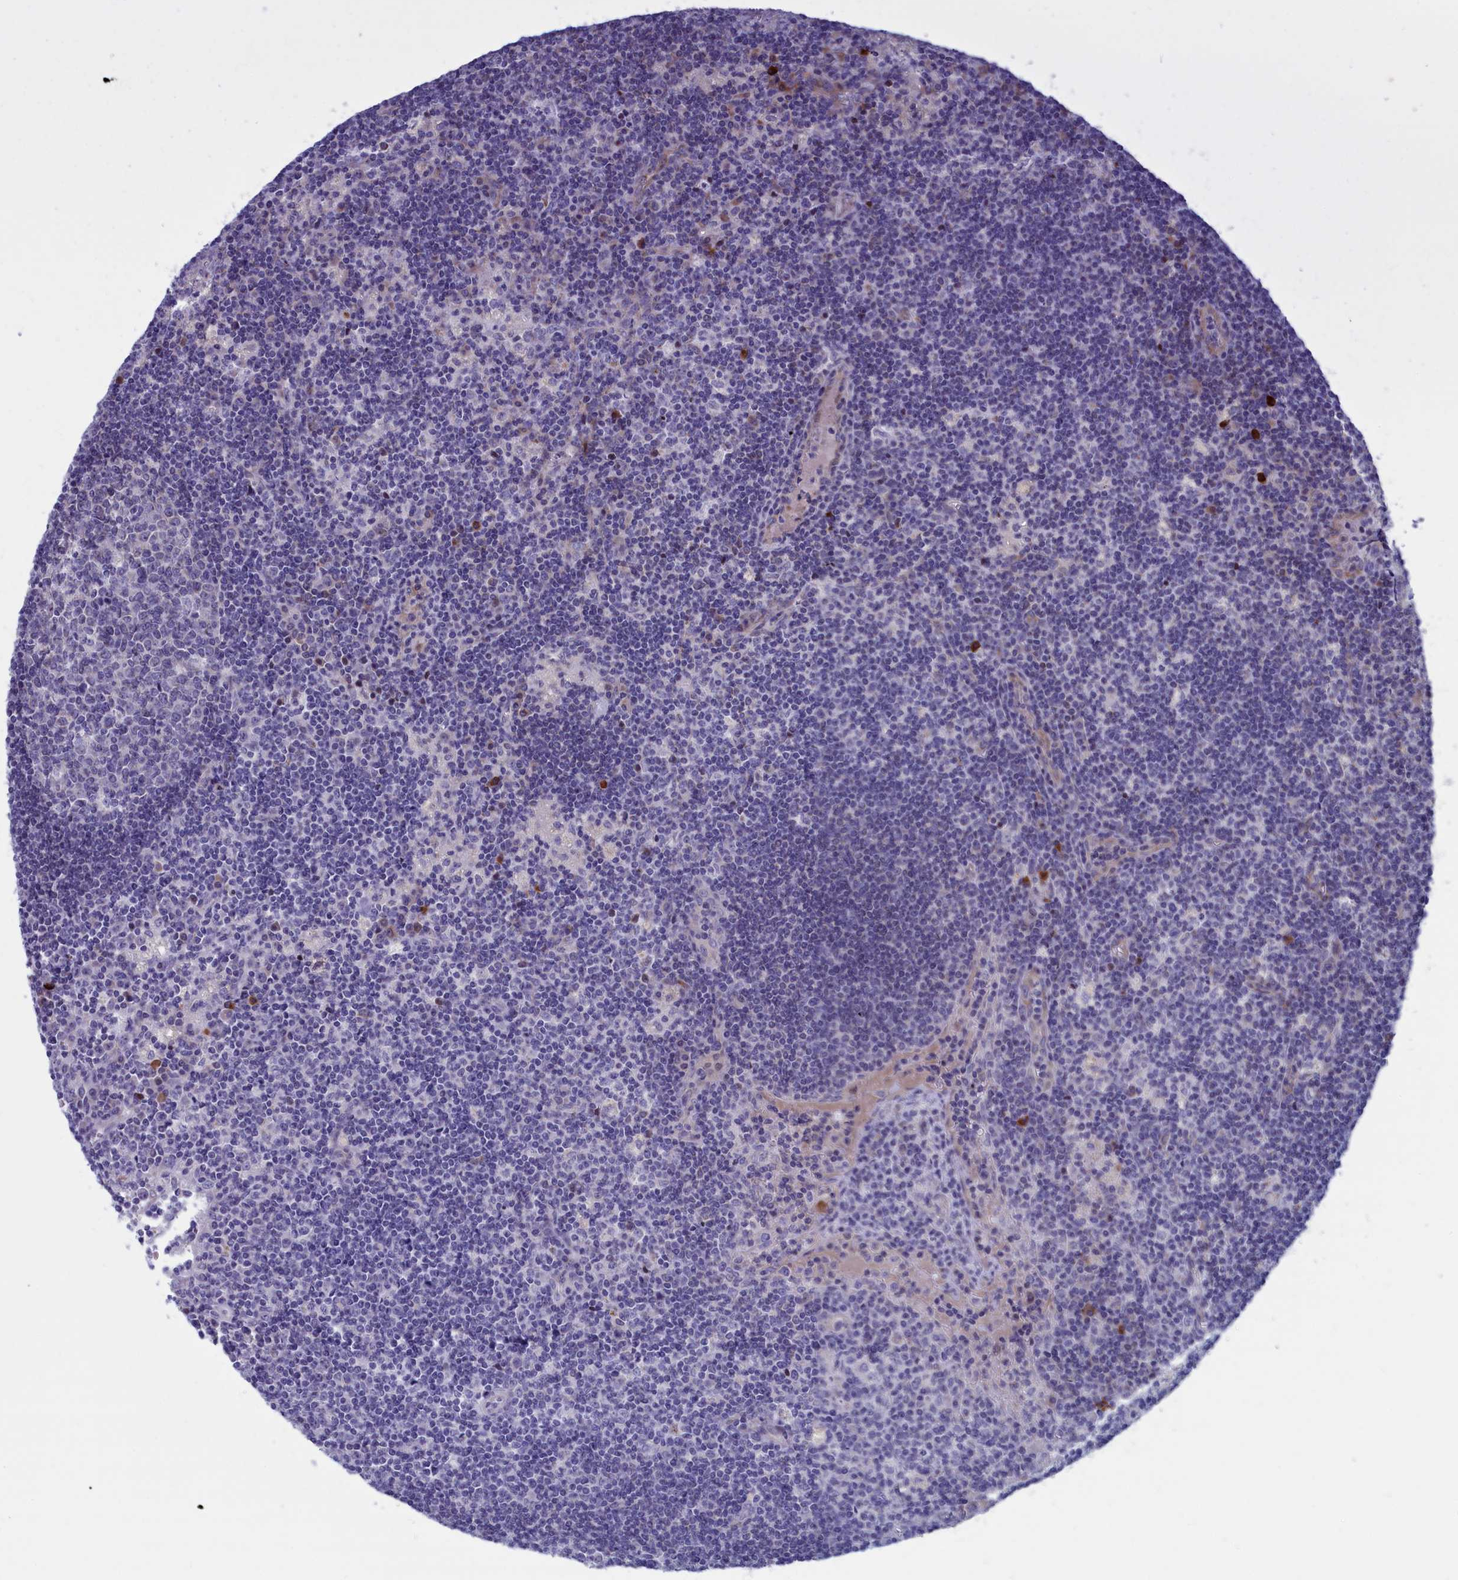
{"staining": {"intensity": "negative", "quantity": "none", "location": "none"}, "tissue": "lymph node", "cell_type": "Germinal center cells", "image_type": "normal", "snomed": [{"axis": "morphology", "description": "Normal tissue, NOS"}, {"axis": "topography", "description": "Lymph node"}], "caption": "Protein analysis of normal lymph node shows no significant expression in germinal center cells.", "gene": "NIBAN3", "patient": {"sex": "male", "age": 58}}